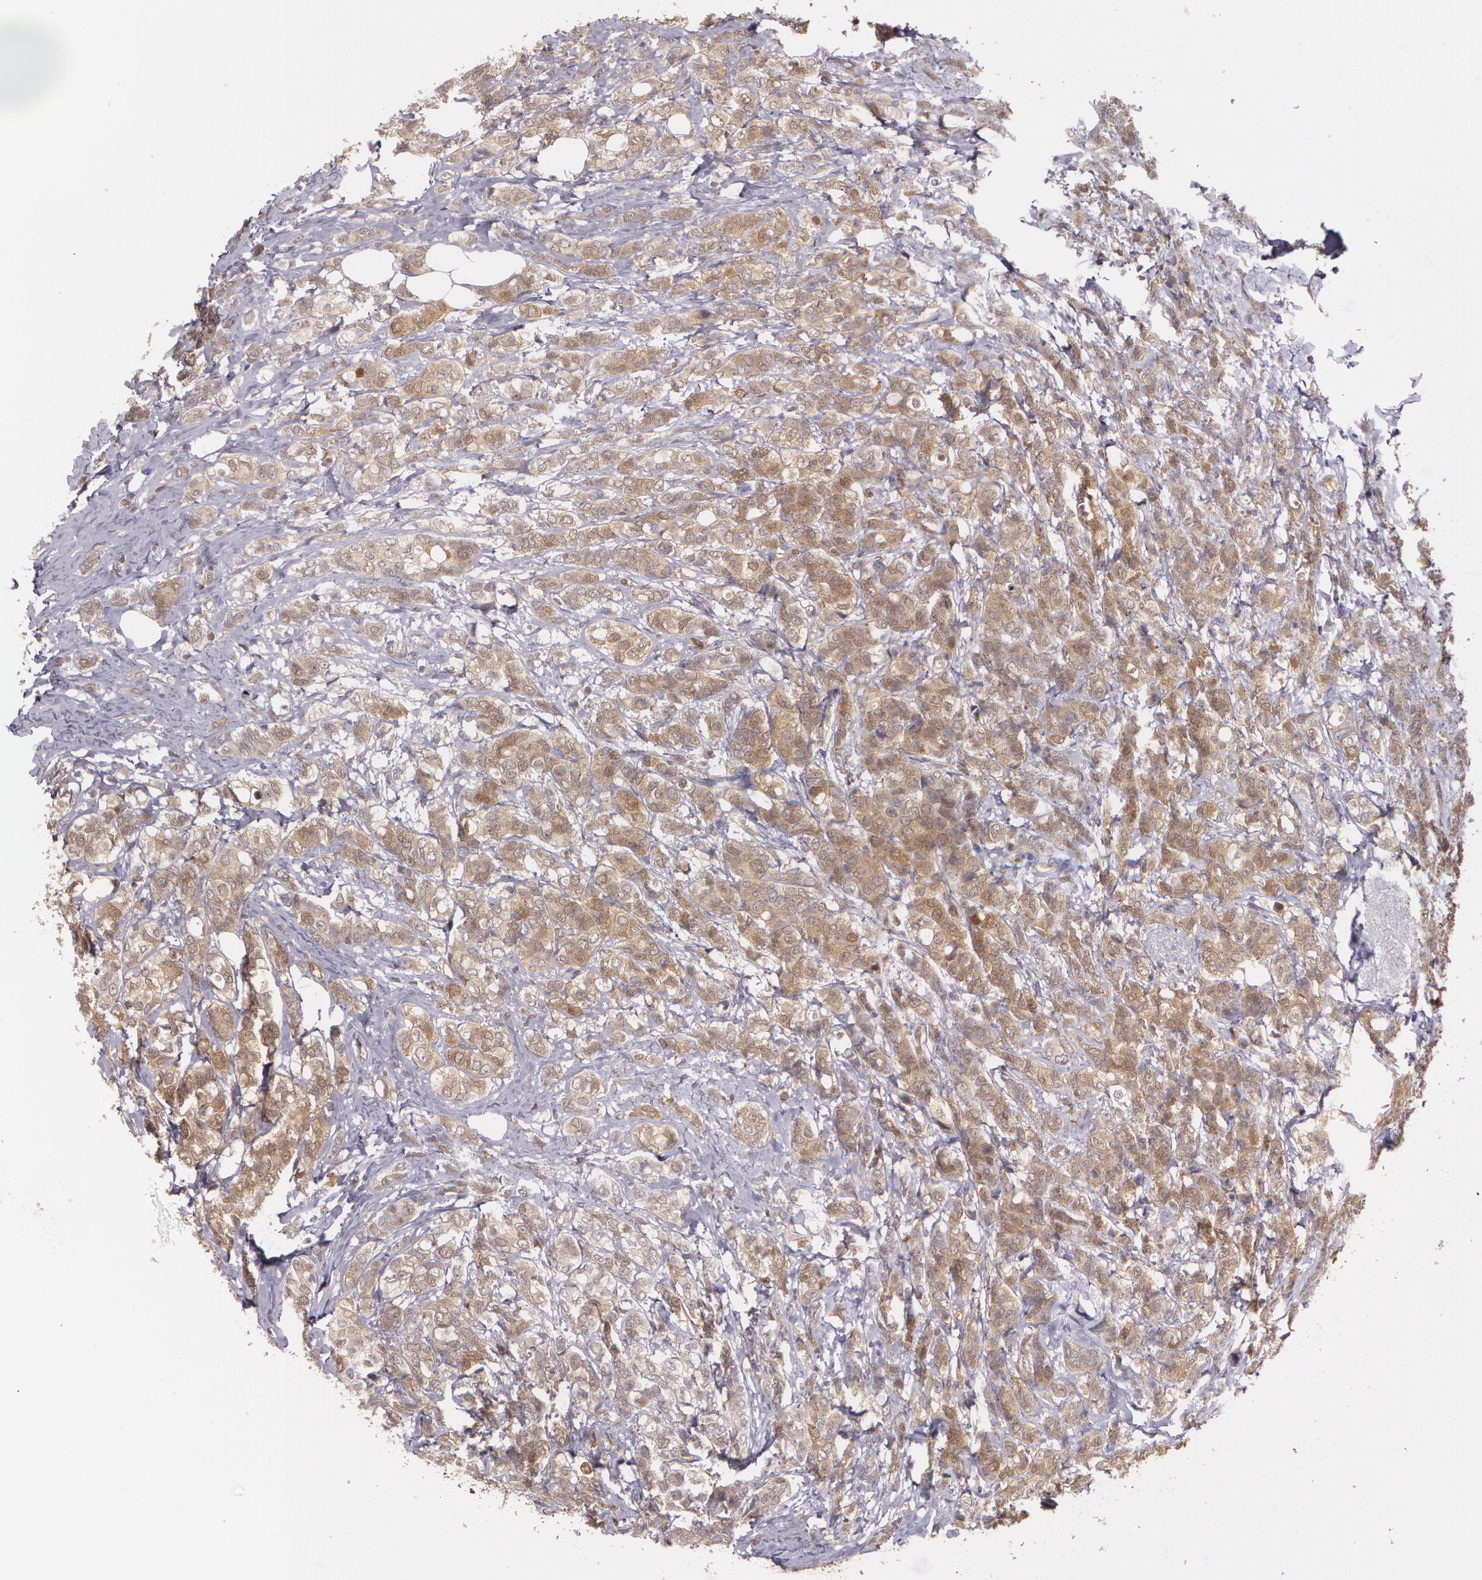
{"staining": {"intensity": "moderate", "quantity": ">75%", "location": "cytoplasmic/membranous"}, "tissue": "breast cancer", "cell_type": "Tumor cells", "image_type": "cancer", "snomed": [{"axis": "morphology", "description": "Lobular carcinoma"}, {"axis": "topography", "description": "Breast"}], "caption": "An immunohistochemistry (IHC) photomicrograph of neoplastic tissue is shown. Protein staining in brown shows moderate cytoplasmic/membranous positivity in breast cancer within tumor cells. (DAB = brown stain, brightfield microscopy at high magnification).", "gene": "HSPH1", "patient": {"sex": "female", "age": 60}}